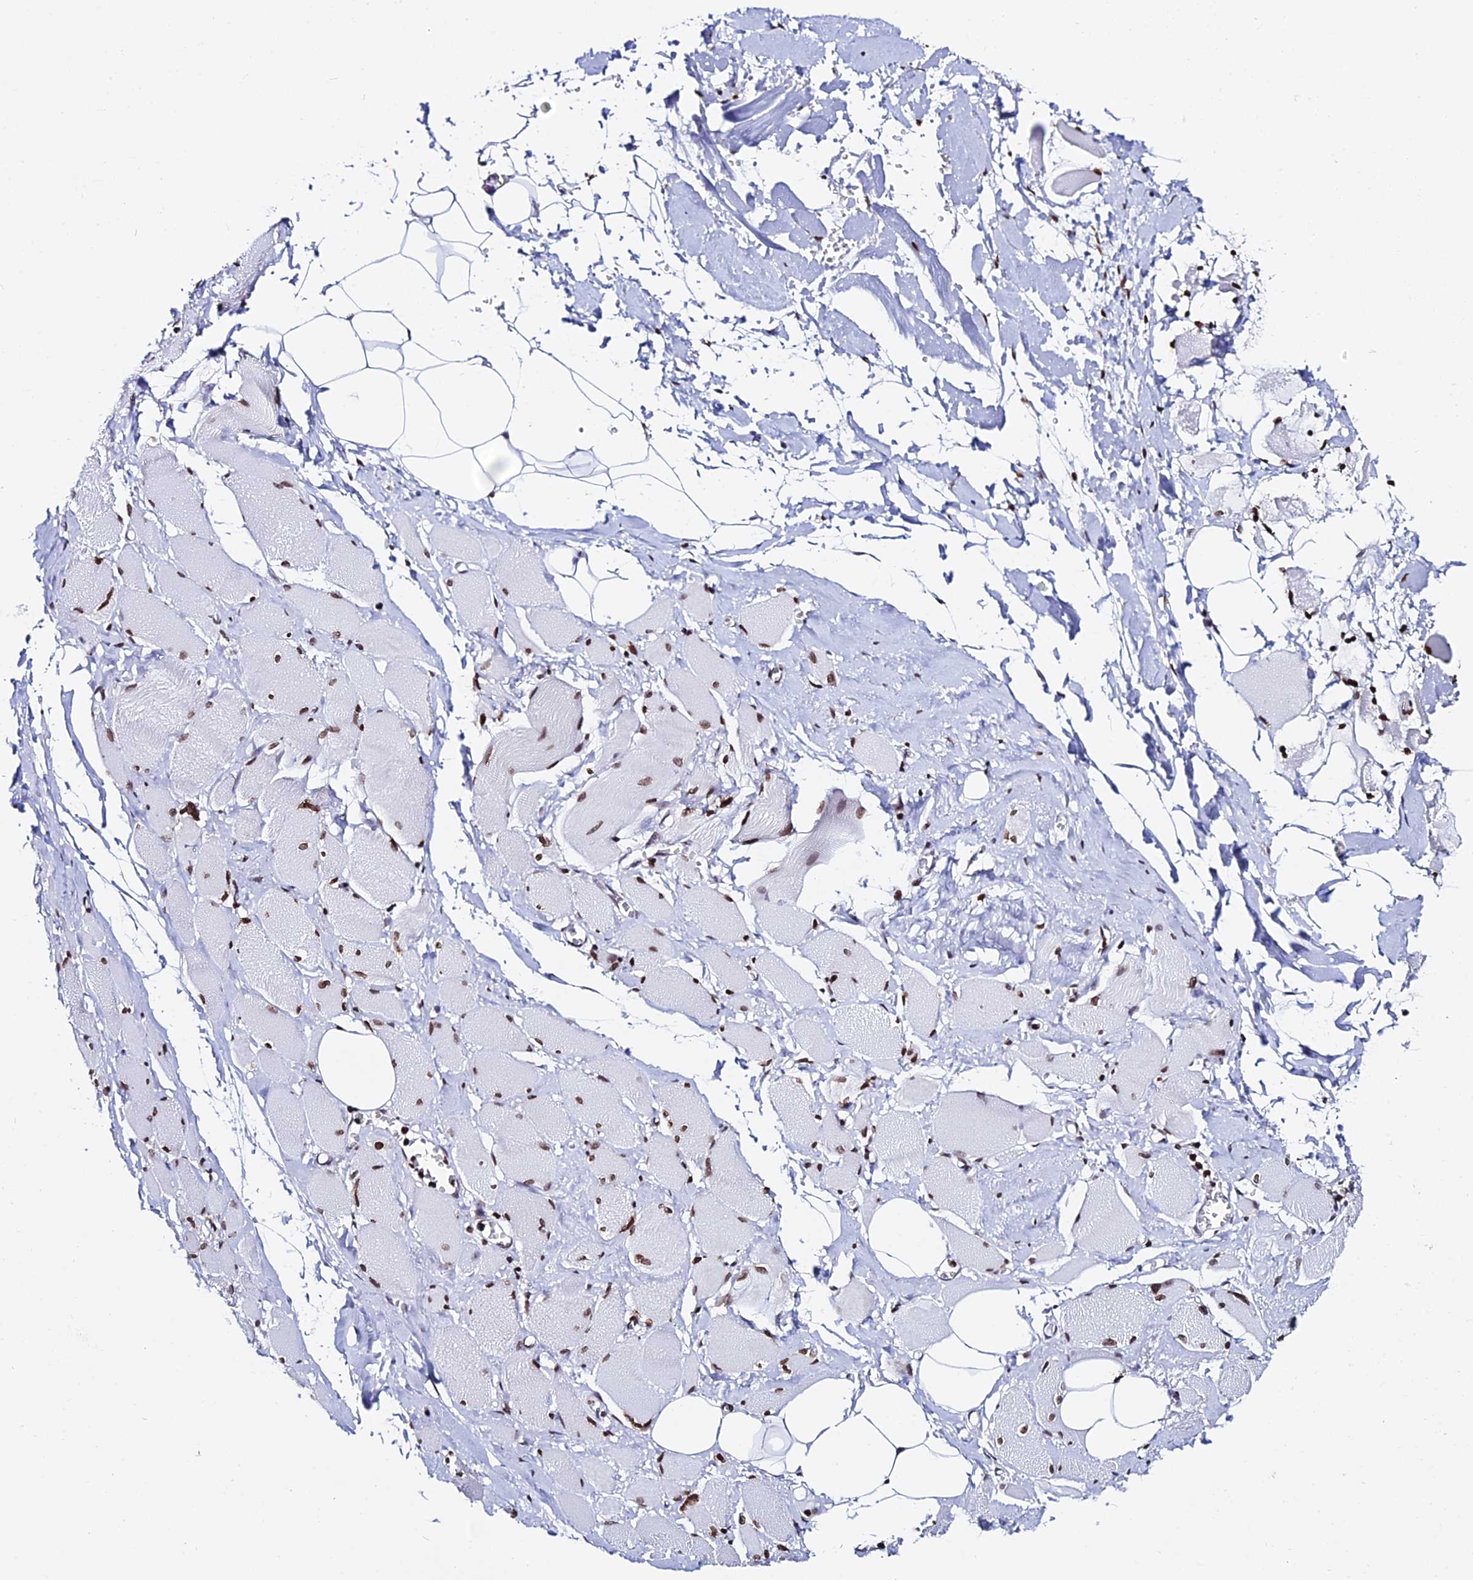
{"staining": {"intensity": "moderate", "quantity": ">75%", "location": "nuclear"}, "tissue": "skeletal muscle", "cell_type": "Myocytes", "image_type": "normal", "snomed": [{"axis": "morphology", "description": "Normal tissue, NOS"}, {"axis": "morphology", "description": "Basal cell carcinoma"}, {"axis": "topography", "description": "Skeletal muscle"}], "caption": "This photomicrograph reveals benign skeletal muscle stained with immunohistochemistry (IHC) to label a protein in brown. The nuclear of myocytes show moderate positivity for the protein. Nuclei are counter-stained blue.", "gene": "ENSG00000282988", "patient": {"sex": "female", "age": 64}}